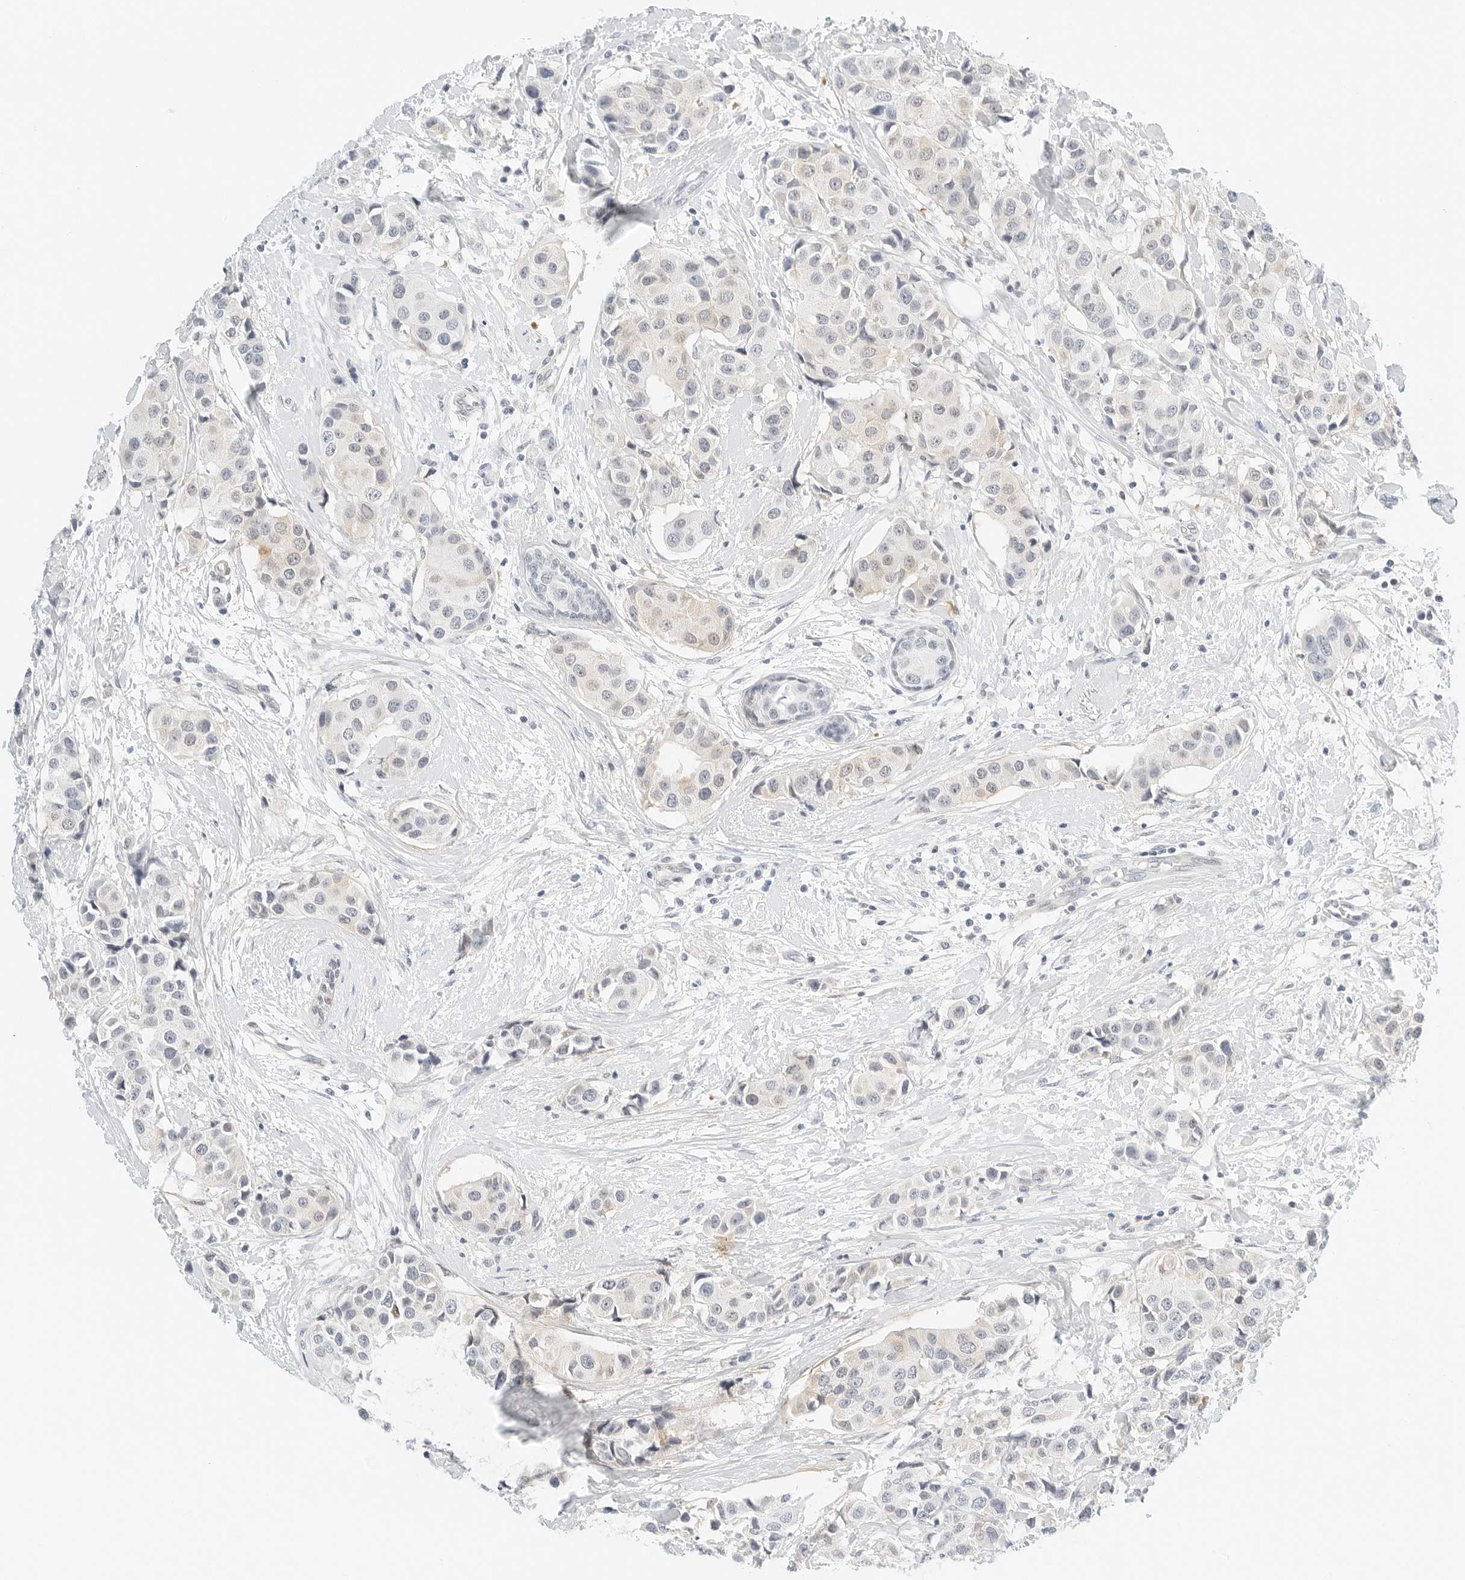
{"staining": {"intensity": "weak", "quantity": "<25%", "location": "cytoplasmic/membranous"}, "tissue": "breast cancer", "cell_type": "Tumor cells", "image_type": "cancer", "snomed": [{"axis": "morphology", "description": "Normal tissue, NOS"}, {"axis": "morphology", "description": "Duct carcinoma"}, {"axis": "topography", "description": "Breast"}], "caption": "An immunohistochemistry (IHC) micrograph of breast cancer is shown. There is no staining in tumor cells of breast cancer.", "gene": "PKDCC", "patient": {"sex": "female", "age": 39}}